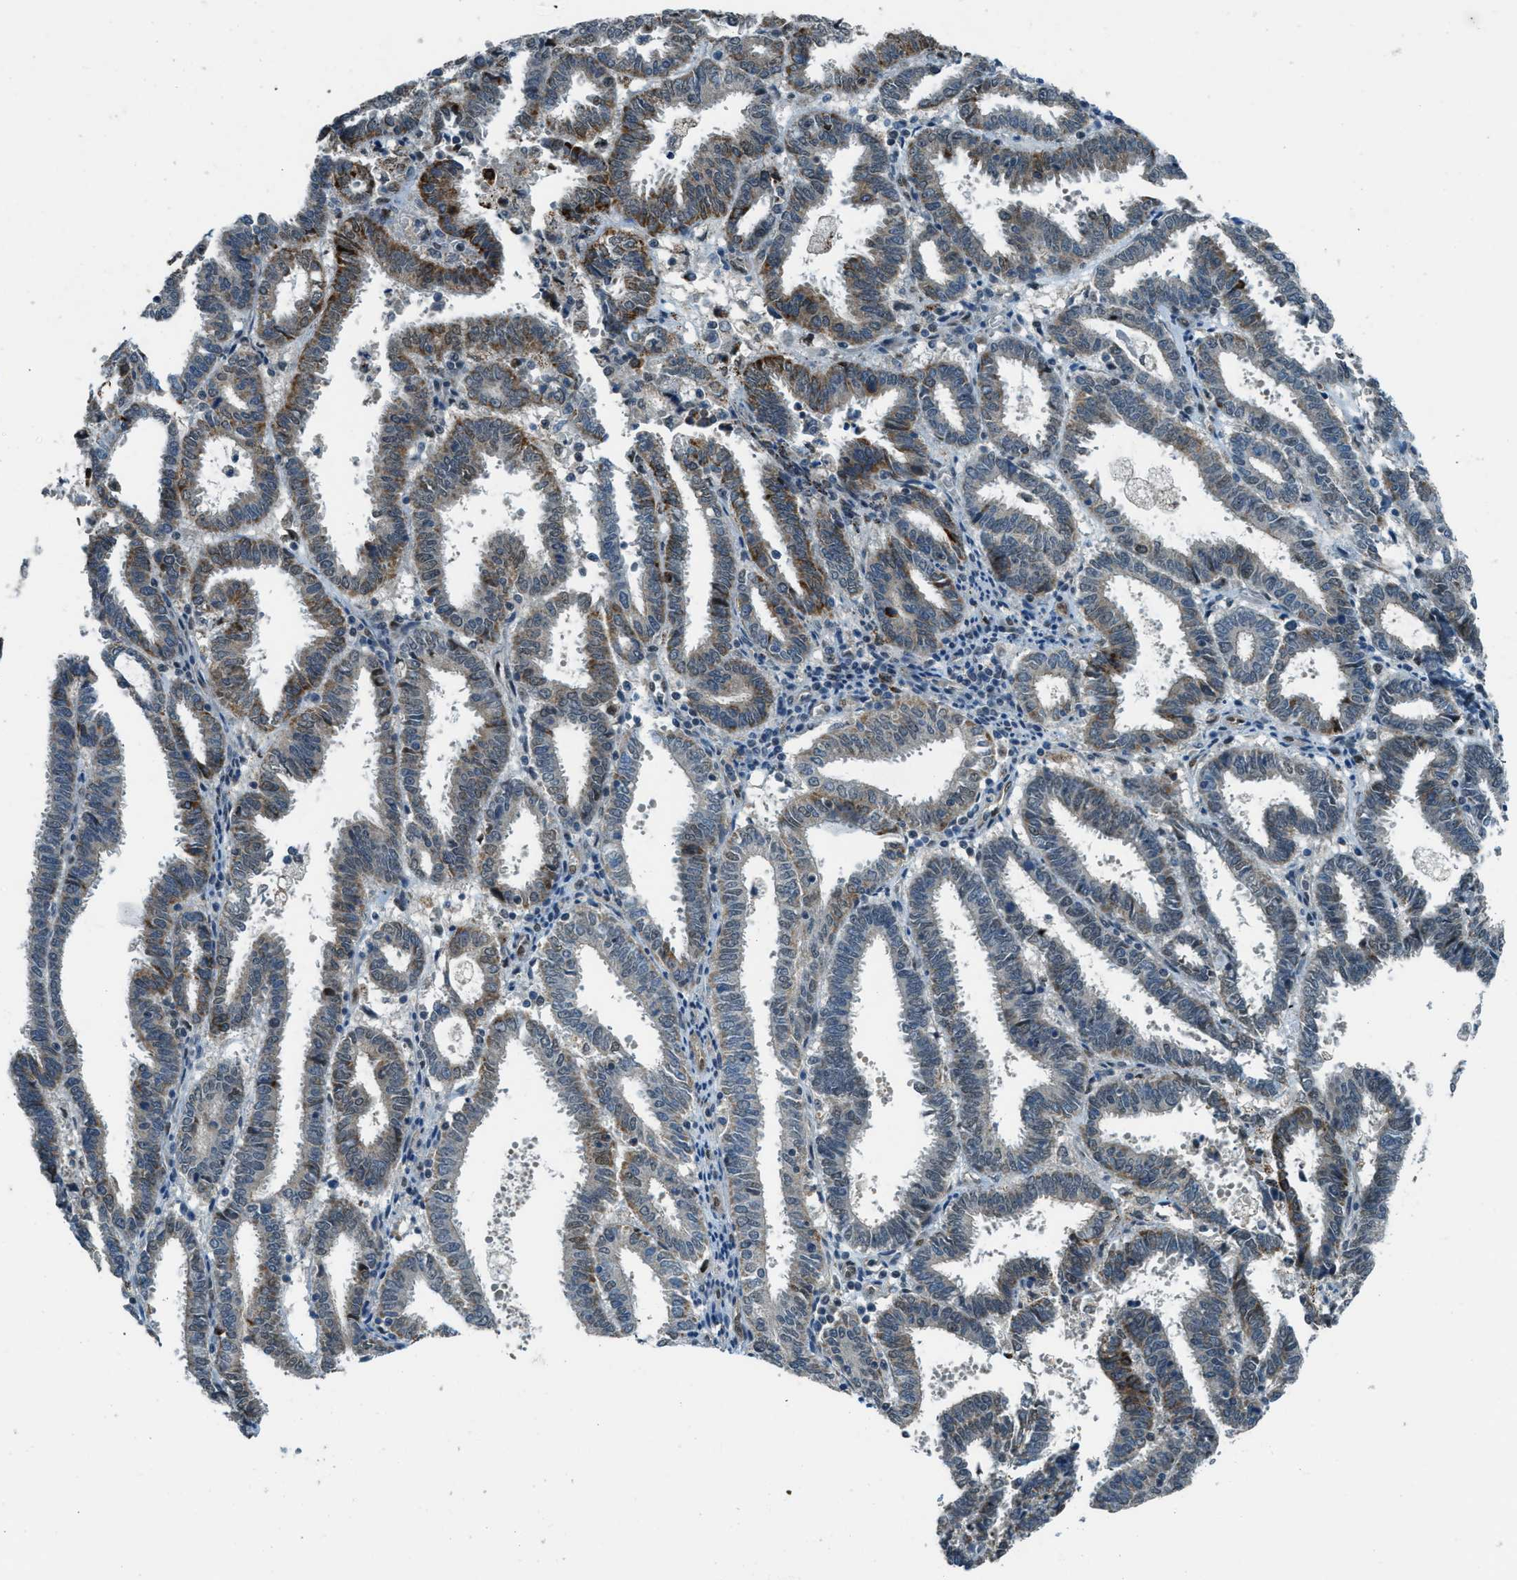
{"staining": {"intensity": "moderate", "quantity": "<25%", "location": "cytoplasmic/membranous"}, "tissue": "endometrial cancer", "cell_type": "Tumor cells", "image_type": "cancer", "snomed": [{"axis": "morphology", "description": "Adenocarcinoma, NOS"}, {"axis": "topography", "description": "Uterus"}], "caption": "This image exhibits IHC staining of human endometrial adenocarcinoma, with low moderate cytoplasmic/membranous staining in about <25% of tumor cells.", "gene": "NPEPL1", "patient": {"sex": "female", "age": 83}}